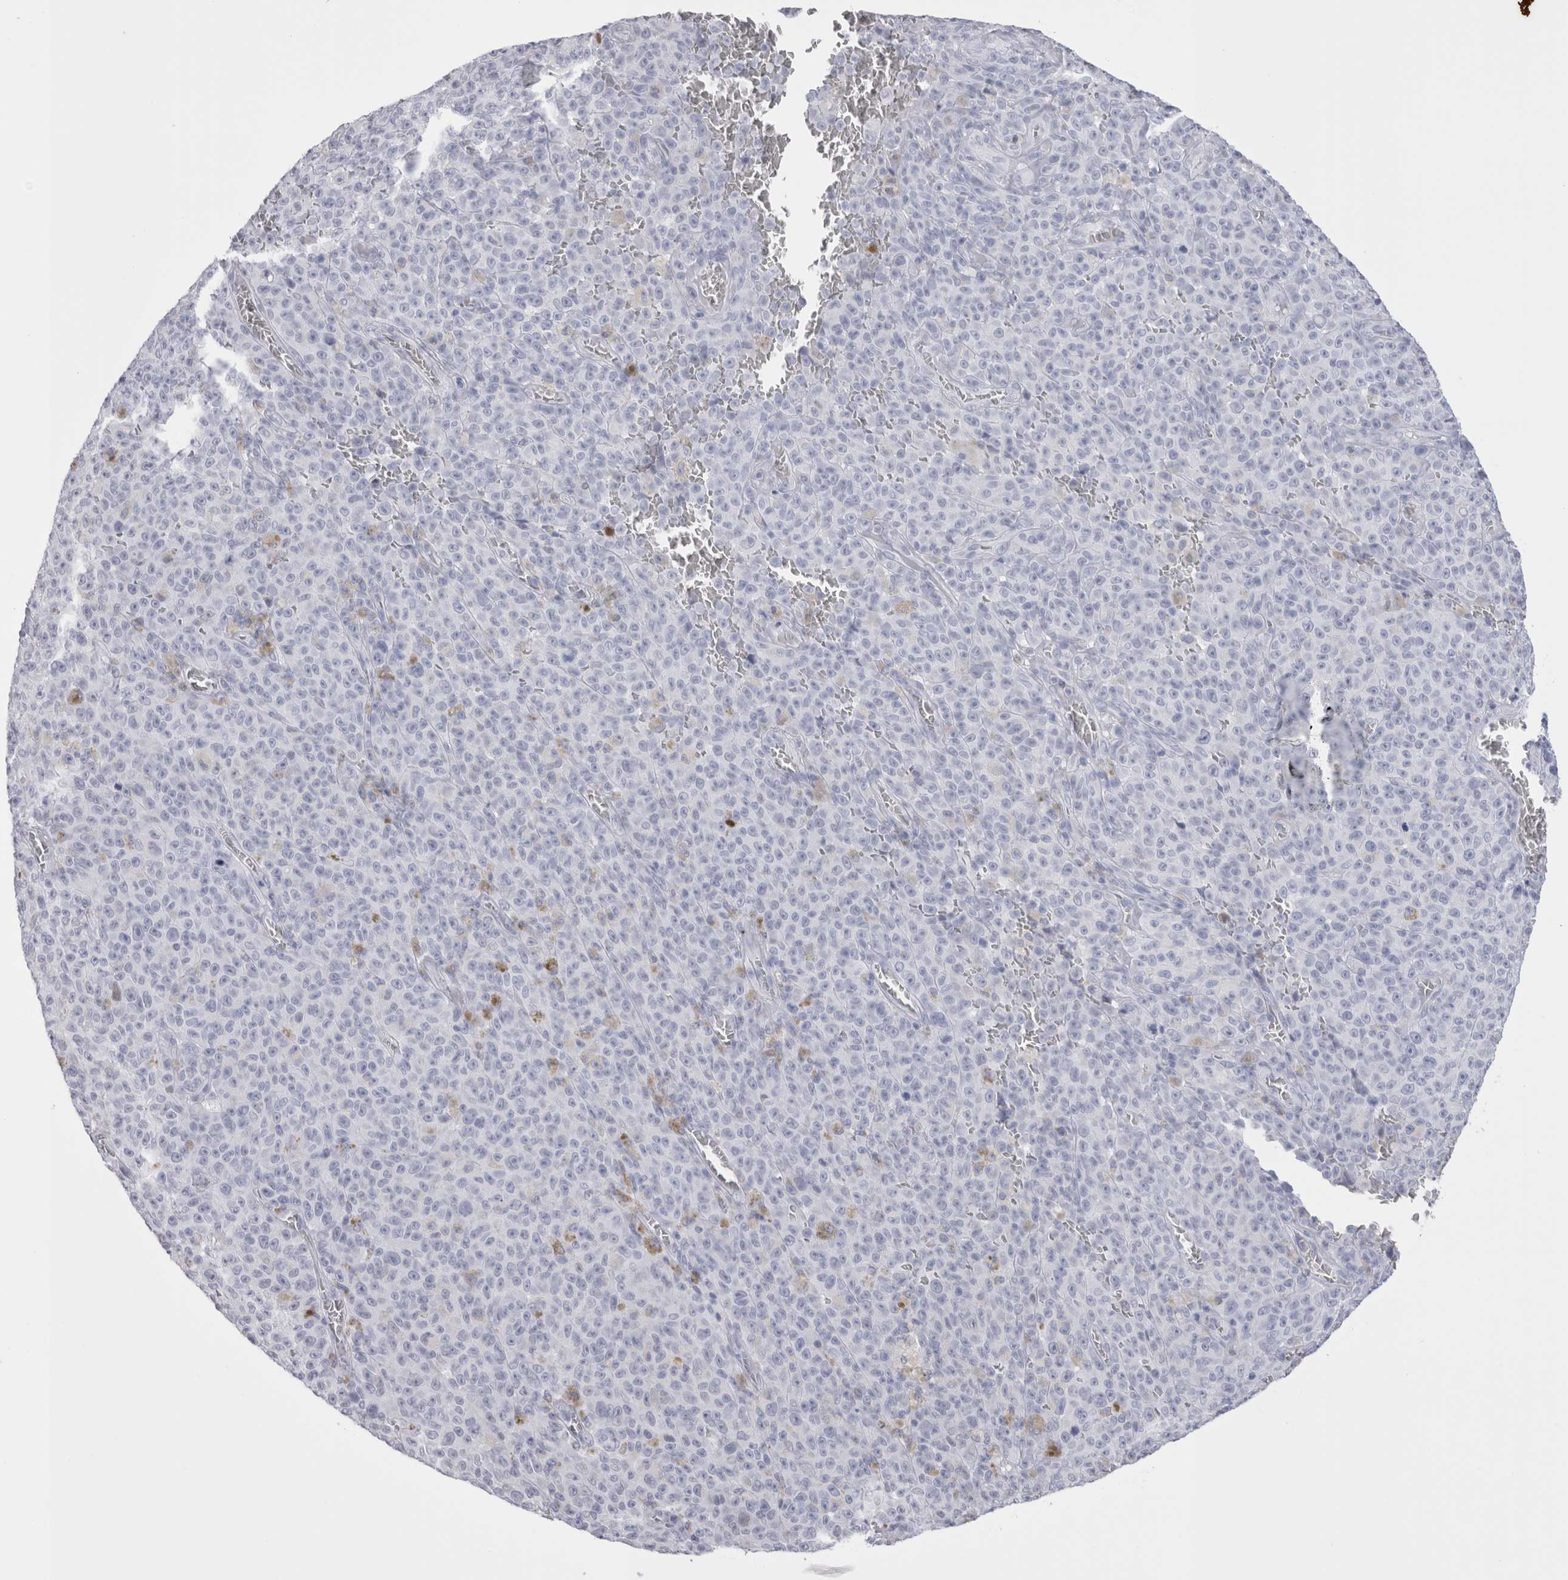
{"staining": {"intensity": "negative", "quantity": "none", "location": "none"}, "tissue": "melanoma", "cell_type": "Tumor cells", "image_type": "cancer", "snomed": [{"axis": "morphology", "description": "Malignant melanoma, NOS"}, {"axis": "topography", "description": "Skin"}], "caption": "IHC of melanoma exhibits no staining in tumor cells.", "gene": "SUCNR1", "patient": {"sex": "female", "age": 82}}